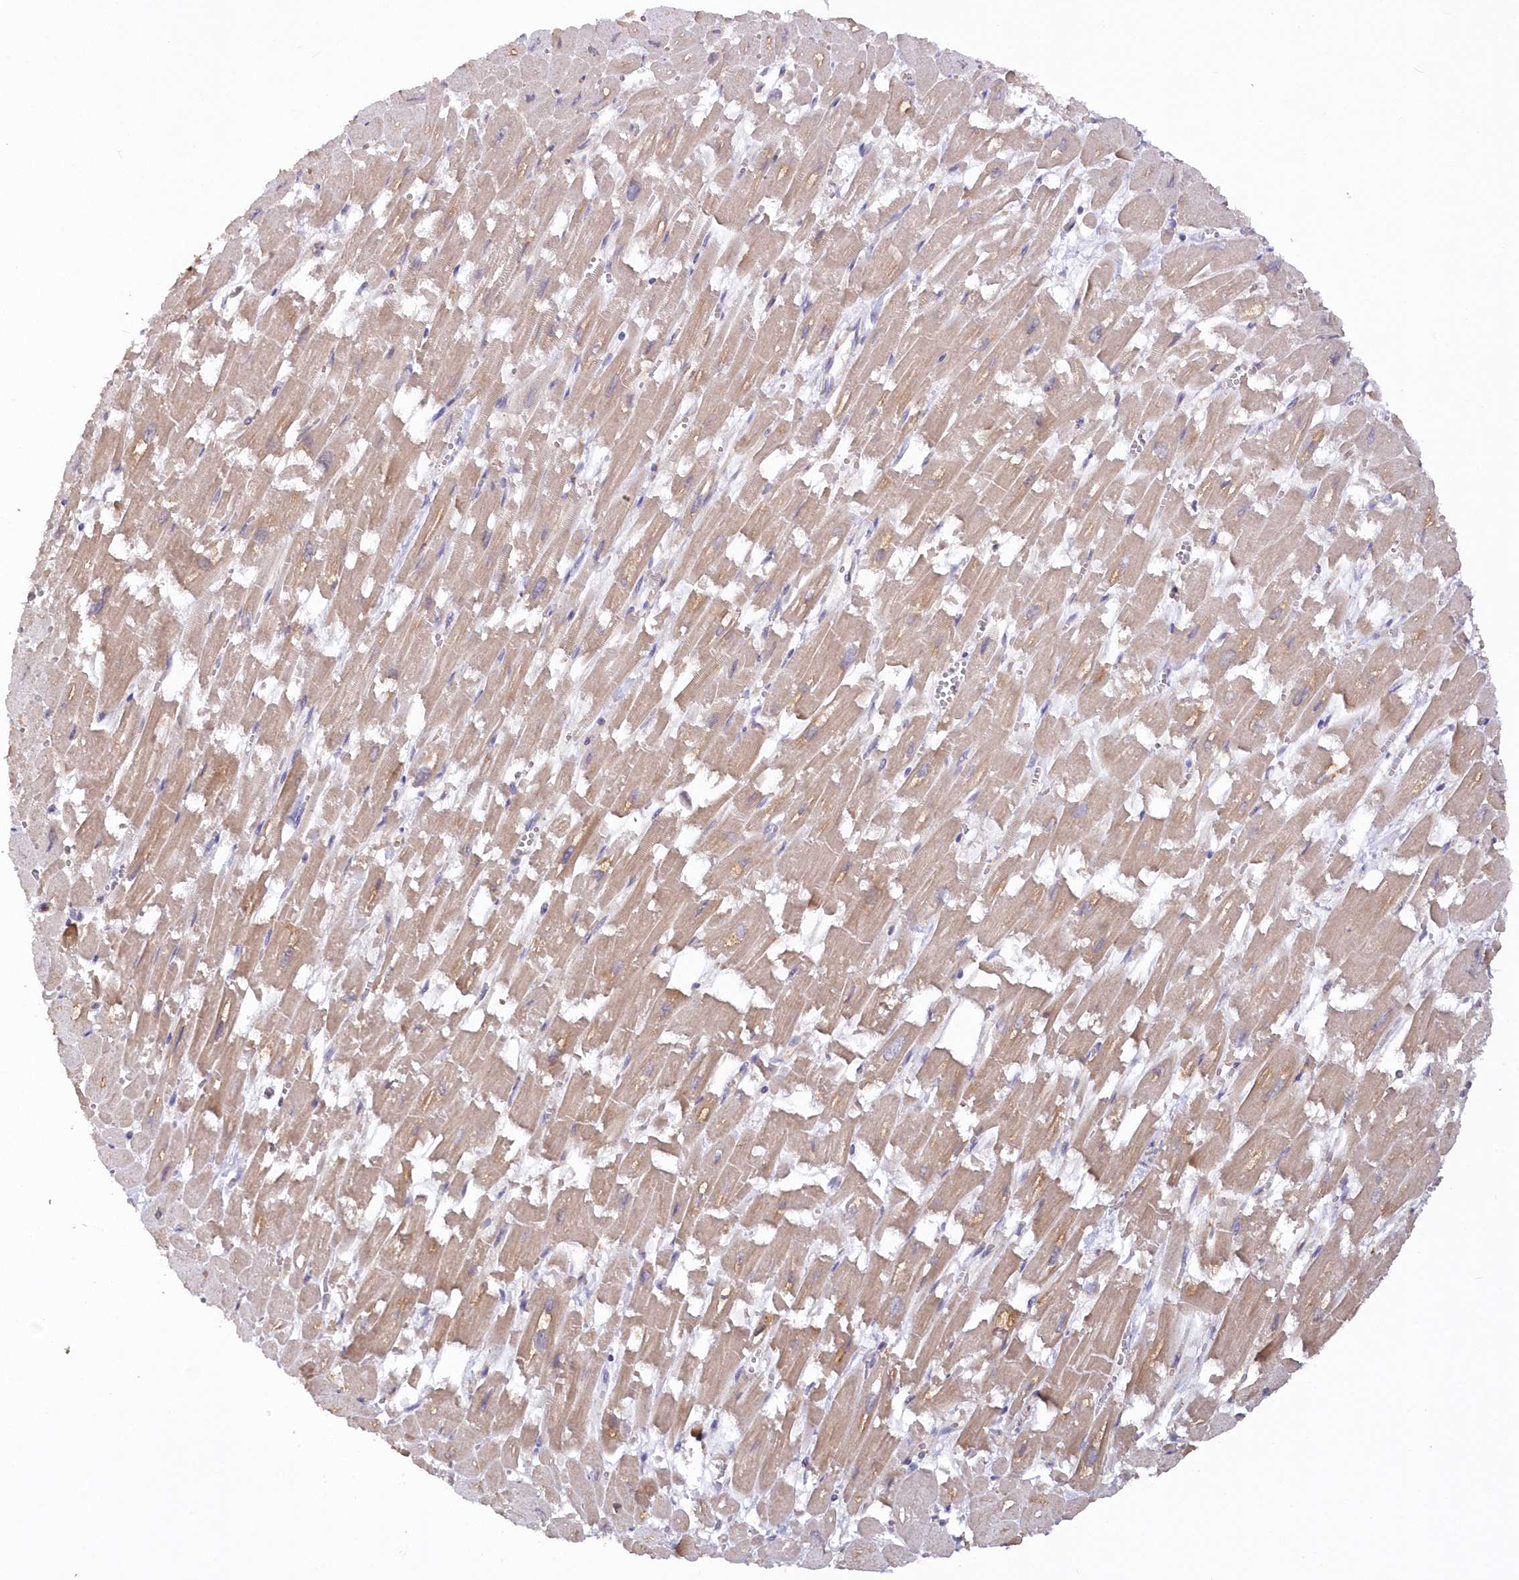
{"staining": {"intensity": "weak", "quantity": "25%-75%", "location": "cytoplasmic/membranous"}, "tissue": "heart muscle", "cell_type": "Cardiomyocytes", "image_type": "normal", "snomed": [{"axis": "morphology", "description": "Normal tissue, NOS"}, {"axis": "topography", "description": "Heart"}], "caption": "This is an image of immunohistochemistry staining of benign heart muscle, which shows weak expression in the cytoplasmic/membranous of cardiomyocytes.", "gene": "SNED1", "patient": {"sex": "male", "age": 54}}